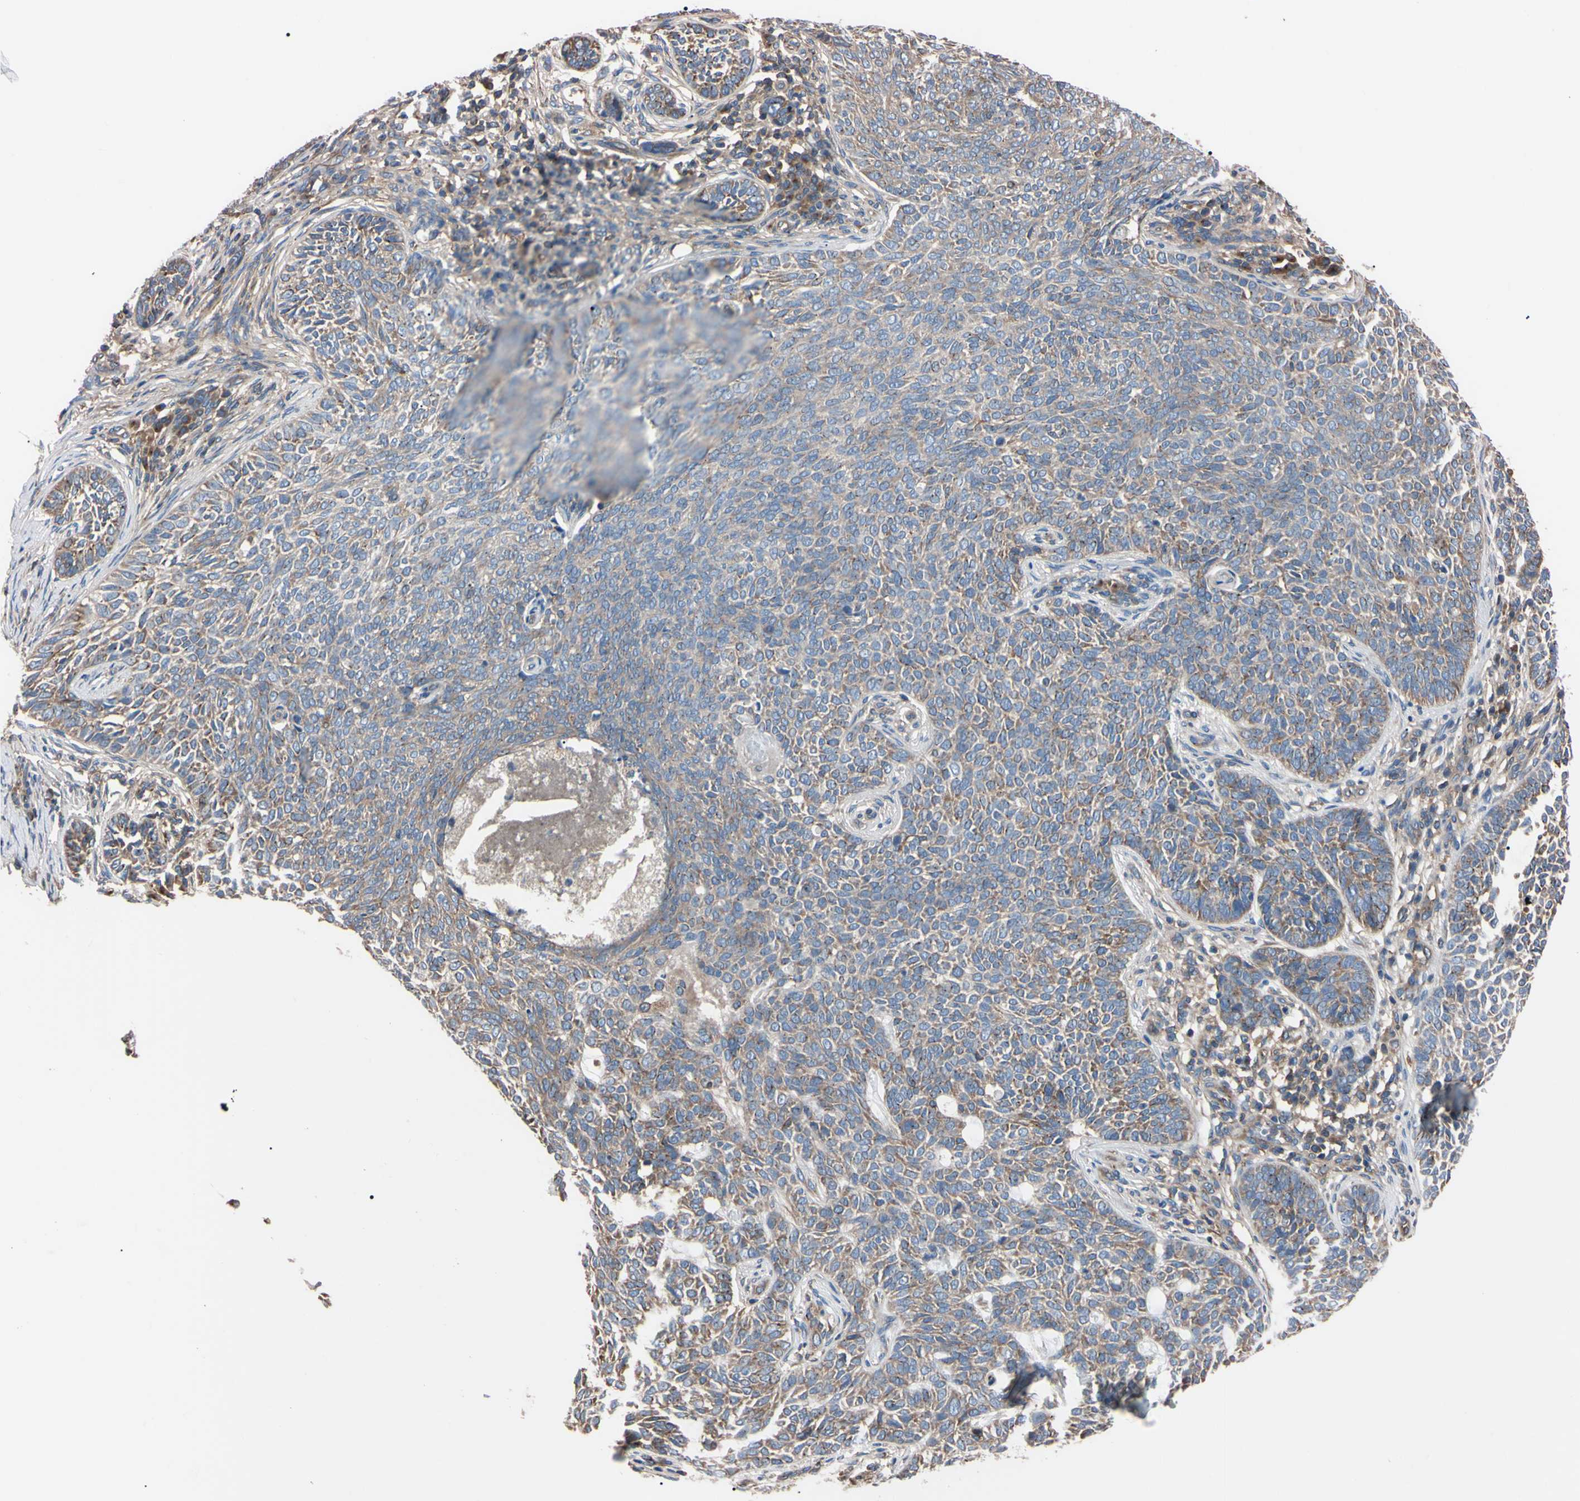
{"staining": {"intensity": "weak", "quantity": ">75%", "location": "cytoplasmic/membranous"}, "tissue": "skin cancer", "cell_type": "Tumor cells", "image_type": "cancer", "snomed": [{"axis": "morphology", "description": "Basal cell carcinoma"}, {"axis": "topography", "description": "Skin"}], "caption": "A brown stain highlights weak cytoplasmic/membranous positivity of a protein in human skin basal cell carcinoma tumor cells.", "gene": "PRKACA", "patient": {"sex": "male", "age": 87}}